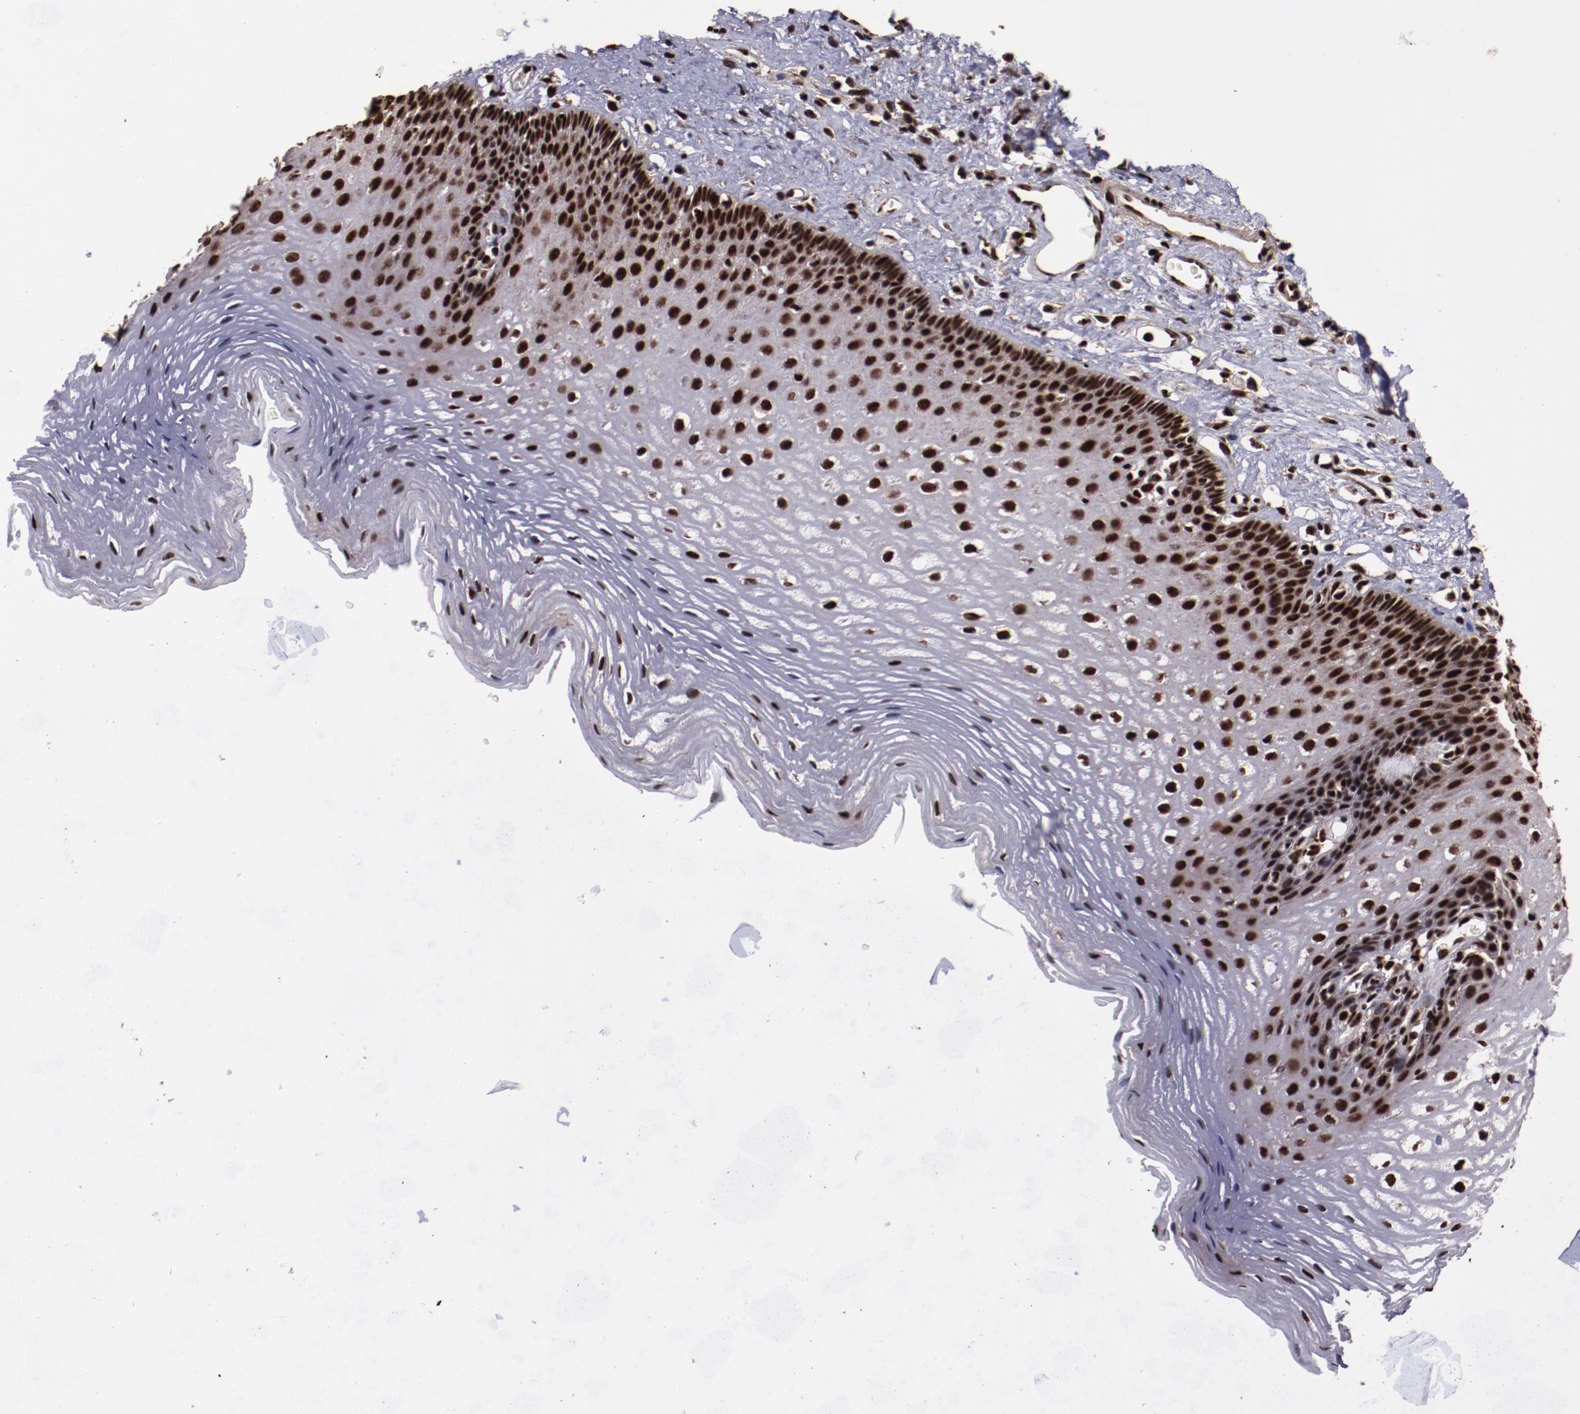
{"staining": {"intensity": "strong", "quantity": ">75%", "location": "nuclear"}, "tissue": "esophagus", "cell_type": "Squamous epithelial cells", "image_type": "normal", "snomed": [{"axis": "morphology", "description": "Normal tissue, NOS"}, {"axis": "topography", "description": "Esophagus"}], "caption": "The histopathology image reveals staining of normal esophagus, revealing strong nuclear protein staining (brown color) within squamous epithelial cells.", "gene": "SNW1", "patient": {"sex": "female", "age": 70}}